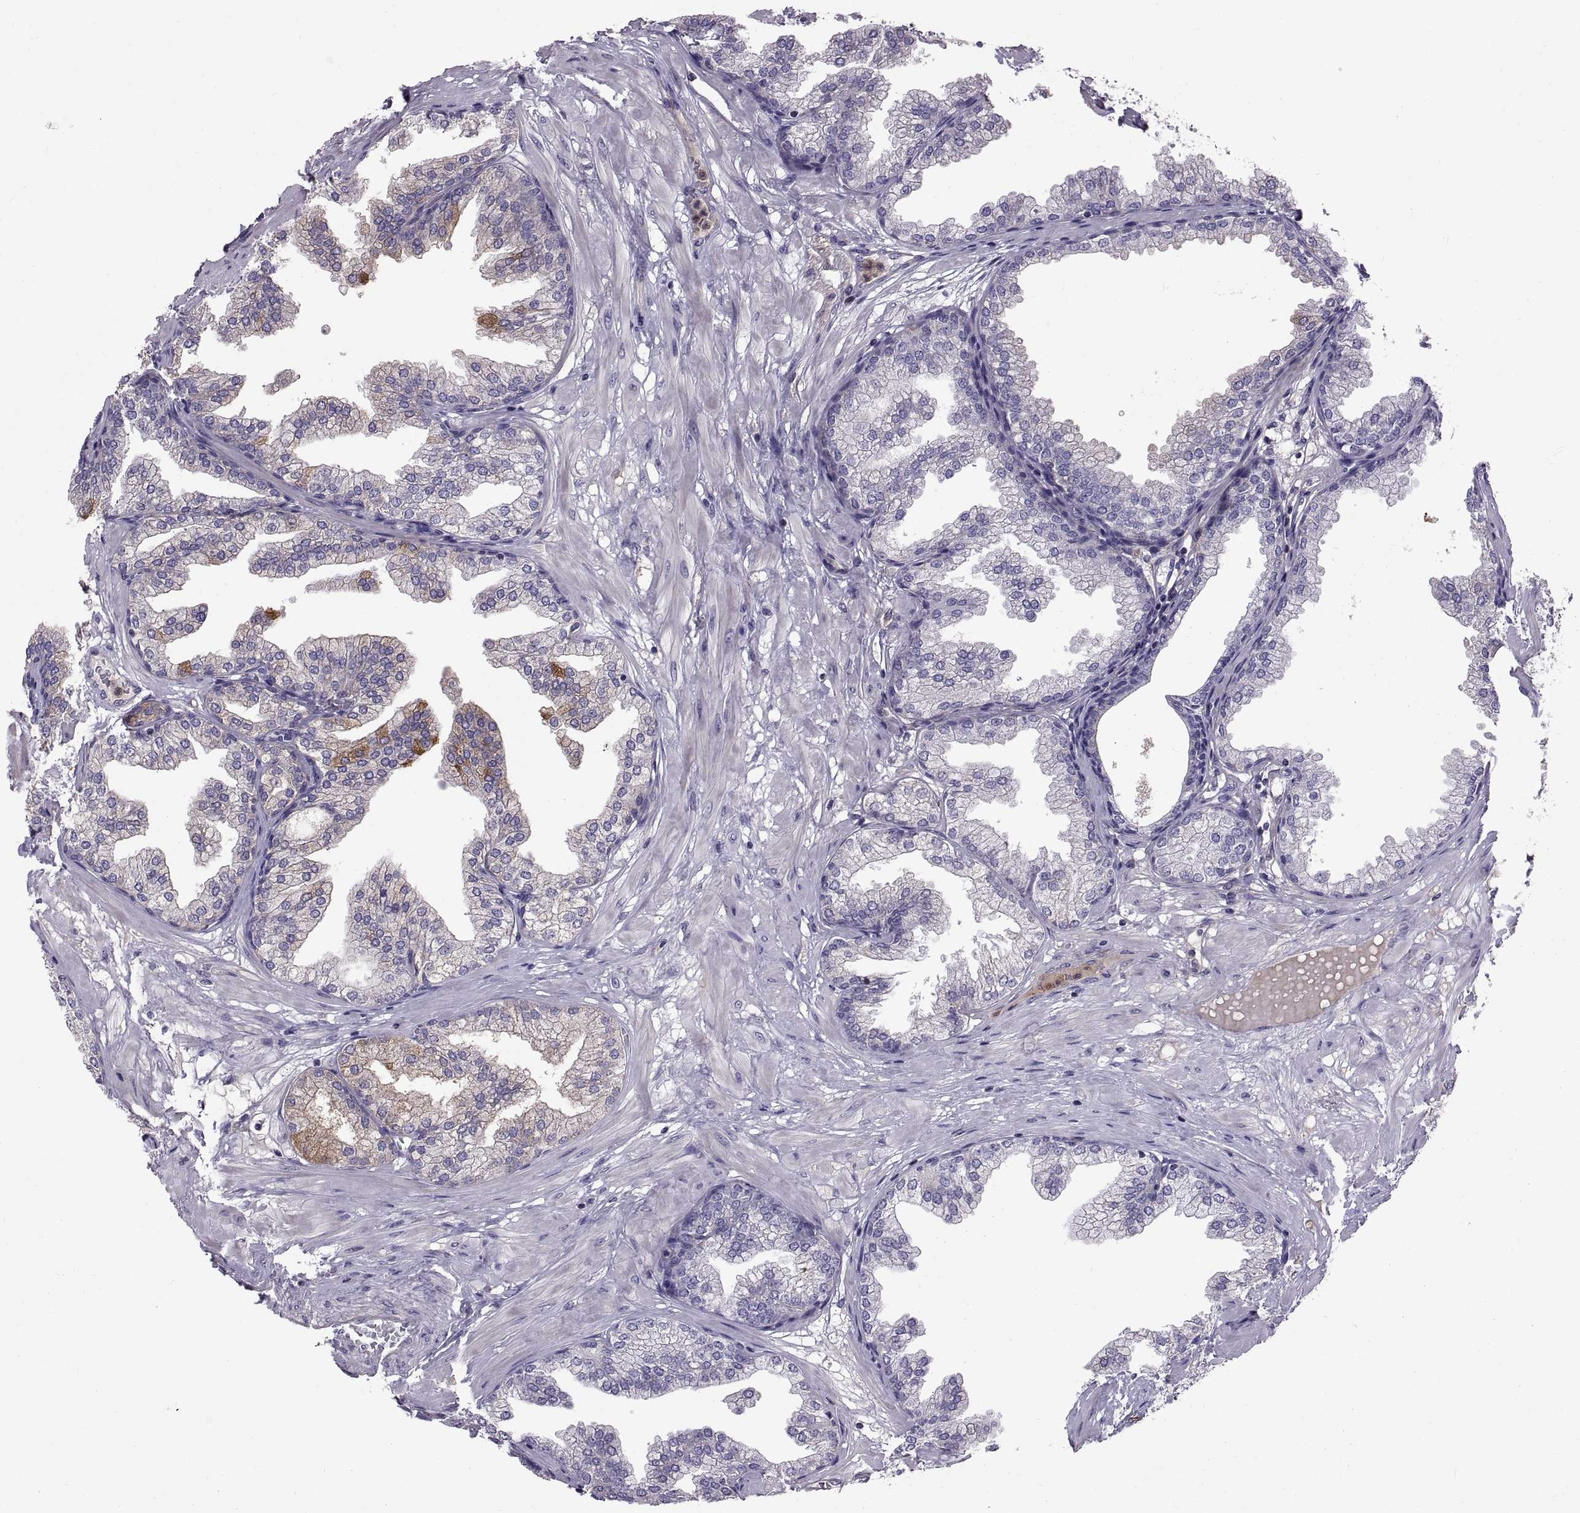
{"staining": {"intensity": "moderate", "quantity": "<25%", "location": "cytoplasmic/membranous"}, "tissue": "prostate", "cell_type": "Glandular cells", "image_type": "normal", "snomed": [{"axis": "morphology", "description": "Normal tissue, NOS"}, {"axis": "topography", "description": "Prostate"}], "caption": "Moderate cytoplasmic/membranous expression for a protein is present in approximately <25% of glandular cells of benign prostate using IHC.", "gene": "EMILIN2", "patient": {"sex": "male", "age": 37}}